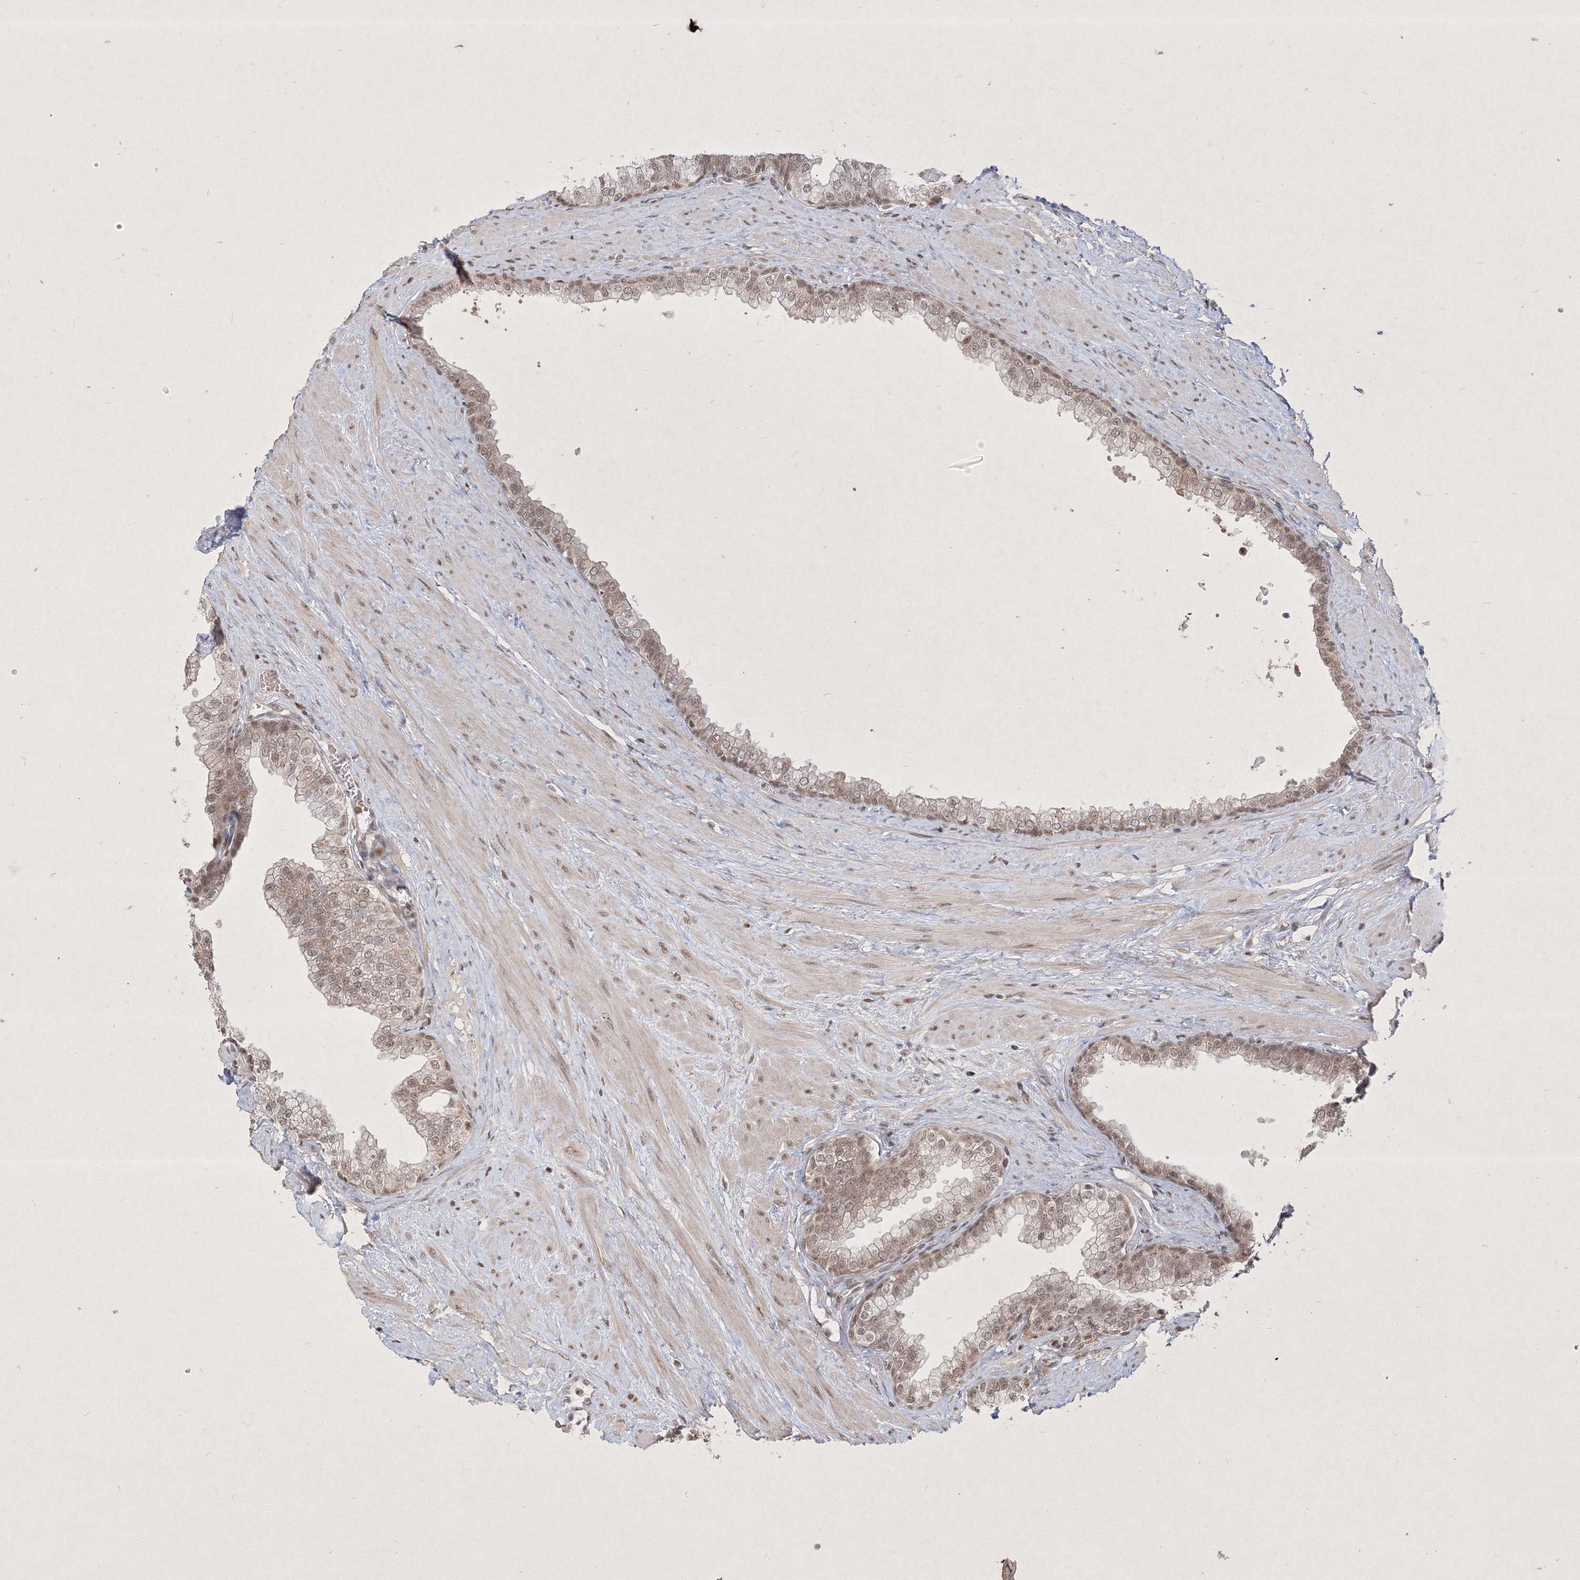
{"staining": {"intensity": "weak", "quantity": ">75%", "location": "nuclear"}, "tissue": "prostate", "cell_type": "Glandular cells", "image_type": "normal", "snomed": [{"axis": "morphology", "description": "Normal tissue, NOS"}, {"axis": "morphology", "description": "Urothelial carcinoma, Low grade"}, {"axis": "topography", "description": "Urinary bladder"}, {"axis": "topography", "description": "Prostate"}], "caption": "Immunohistochemistry histopathology image of benign prostate: prostate stained using immunohistochemistry exhibits low levels of weak protein expression localized specifically in the nuclear of glandular cells, appearing as a nuclear brown color.", "gene": "TAB1", "patient": {"sex": "male", "age": 60}}